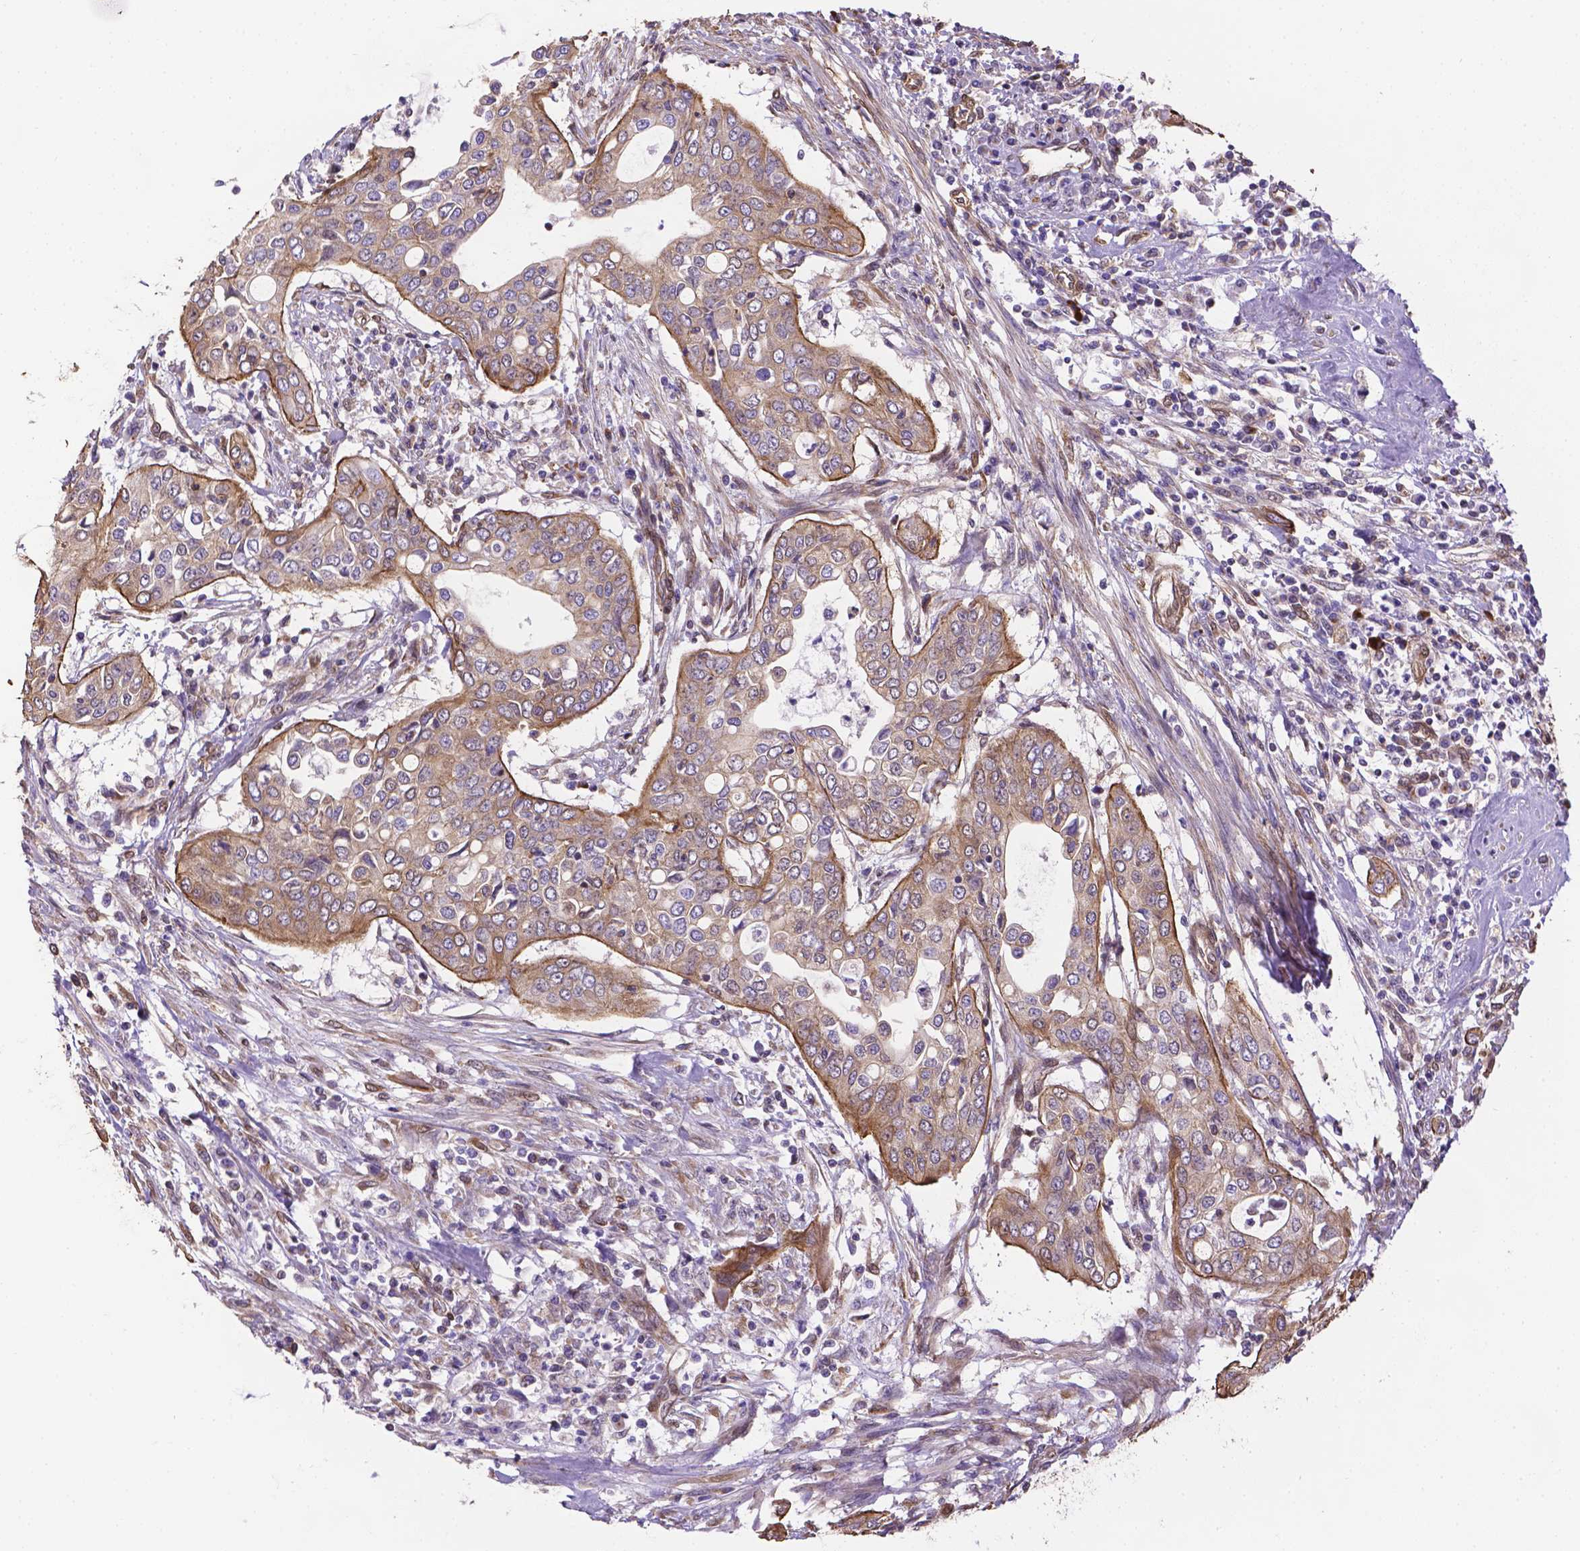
{"staining": {"intensity": "weak", "quantity": ">75%", "location": "cytoplasmic/membranous"}, "tissue": "urothelial cancer", "cell_type": "Tumor cells", "image_type": "cancer", "snomed": [{"axis": "morphology", "description": "Urothelial carcinoma, High grade"}, {"axis": "topography", "description": "Urinary bladder"}], "caption": "Human urothelial cancer stained for a protein (brown) displays weak cytoplasmic/membranous positive positivity in about >75% of tumor cells.", "gene": "YAP1", "patient": {"sex": "male", "age": 82}}